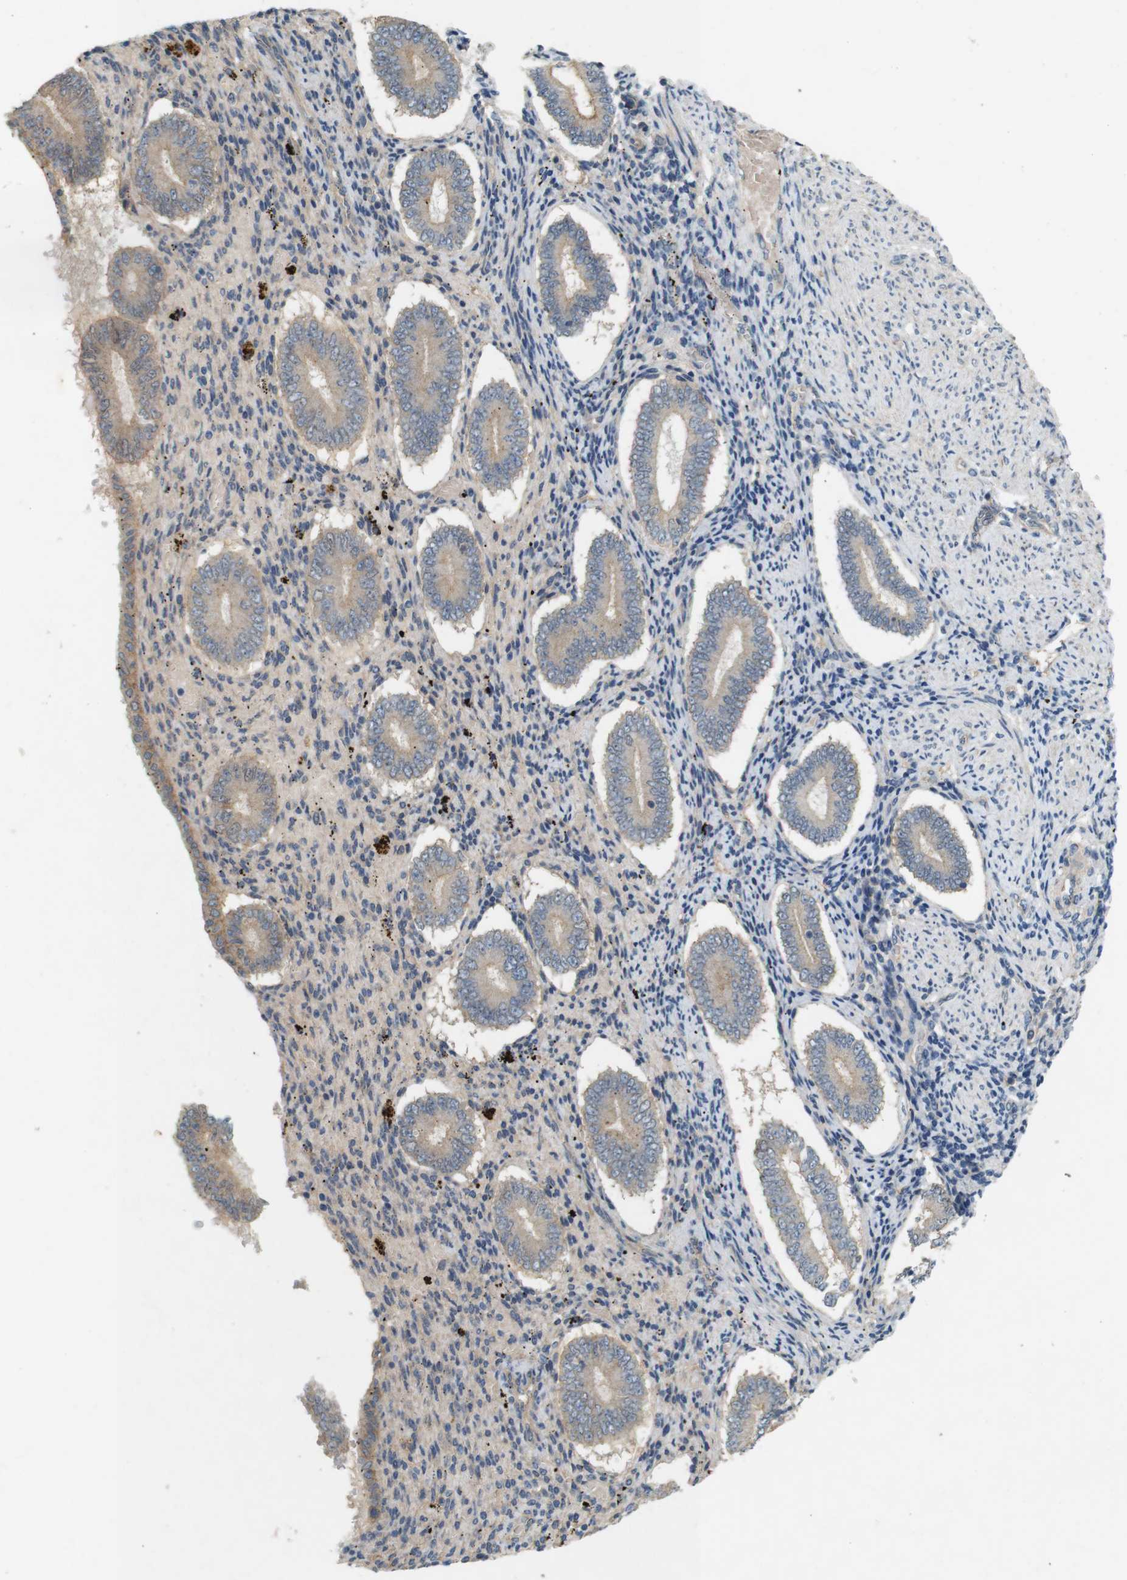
{"staining": {"intensity": "weak", "quantity": "<25%", "location": "cytoplasmic/membranous"}, "tissue": "endometrium", "cell_type": "Cells in endometrial stroma", "image_type": "normal", "snomed": [{"axis": "morphology", "description": "Normal tissue, NOS"}, {"axis": "topography", "description": "Endometrium"}], "caption": "Immunohistochemistry image of benign endometrium: endometrium stained with DAB (3,3'-diaminobenzidine) demonstrates no significant protein staining in cells in endometrial stroma.", "gene": "PVR", "patient": {"sex": "female", "age": 42}}